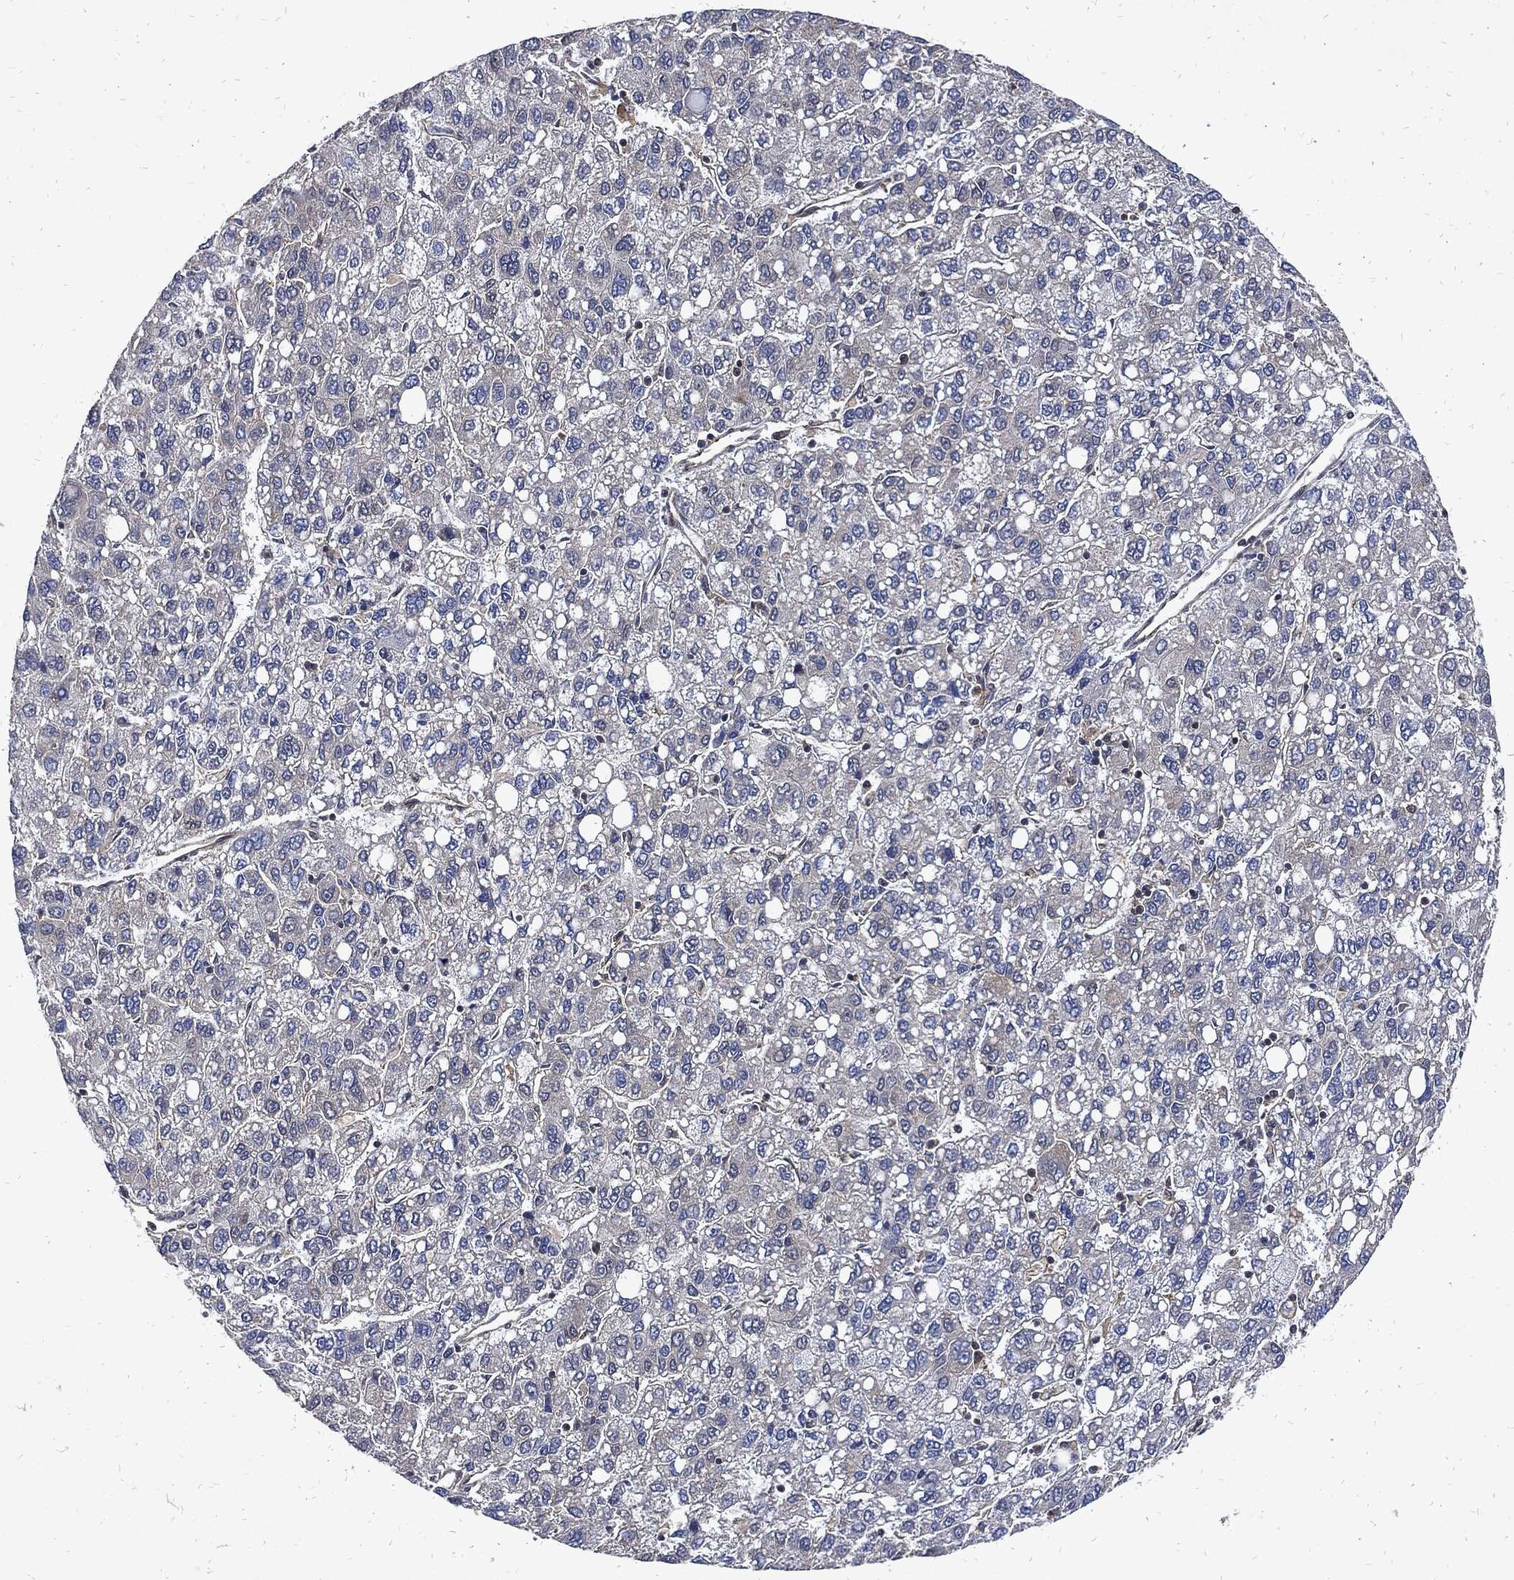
{"staining": {"intensity": "negative", "quantity": "none", "location": "none"}, "tissue": "liver cancer", "cell_type": "Tumor cells", "image_type": "cancer", "snomed": [{"axis": "morphology", "description": "Carcinoma, Hepatocellular, NOS"}, {"axis": "topography", "description": "Liver"}], "caption": "Liver cancer (hepatocellular carcinoma) was stained to show a protein in brown. There is no significant positivity in tumor cells.", "gene": "DCTN1", "patient": {"sex": "female", "age": 82}}